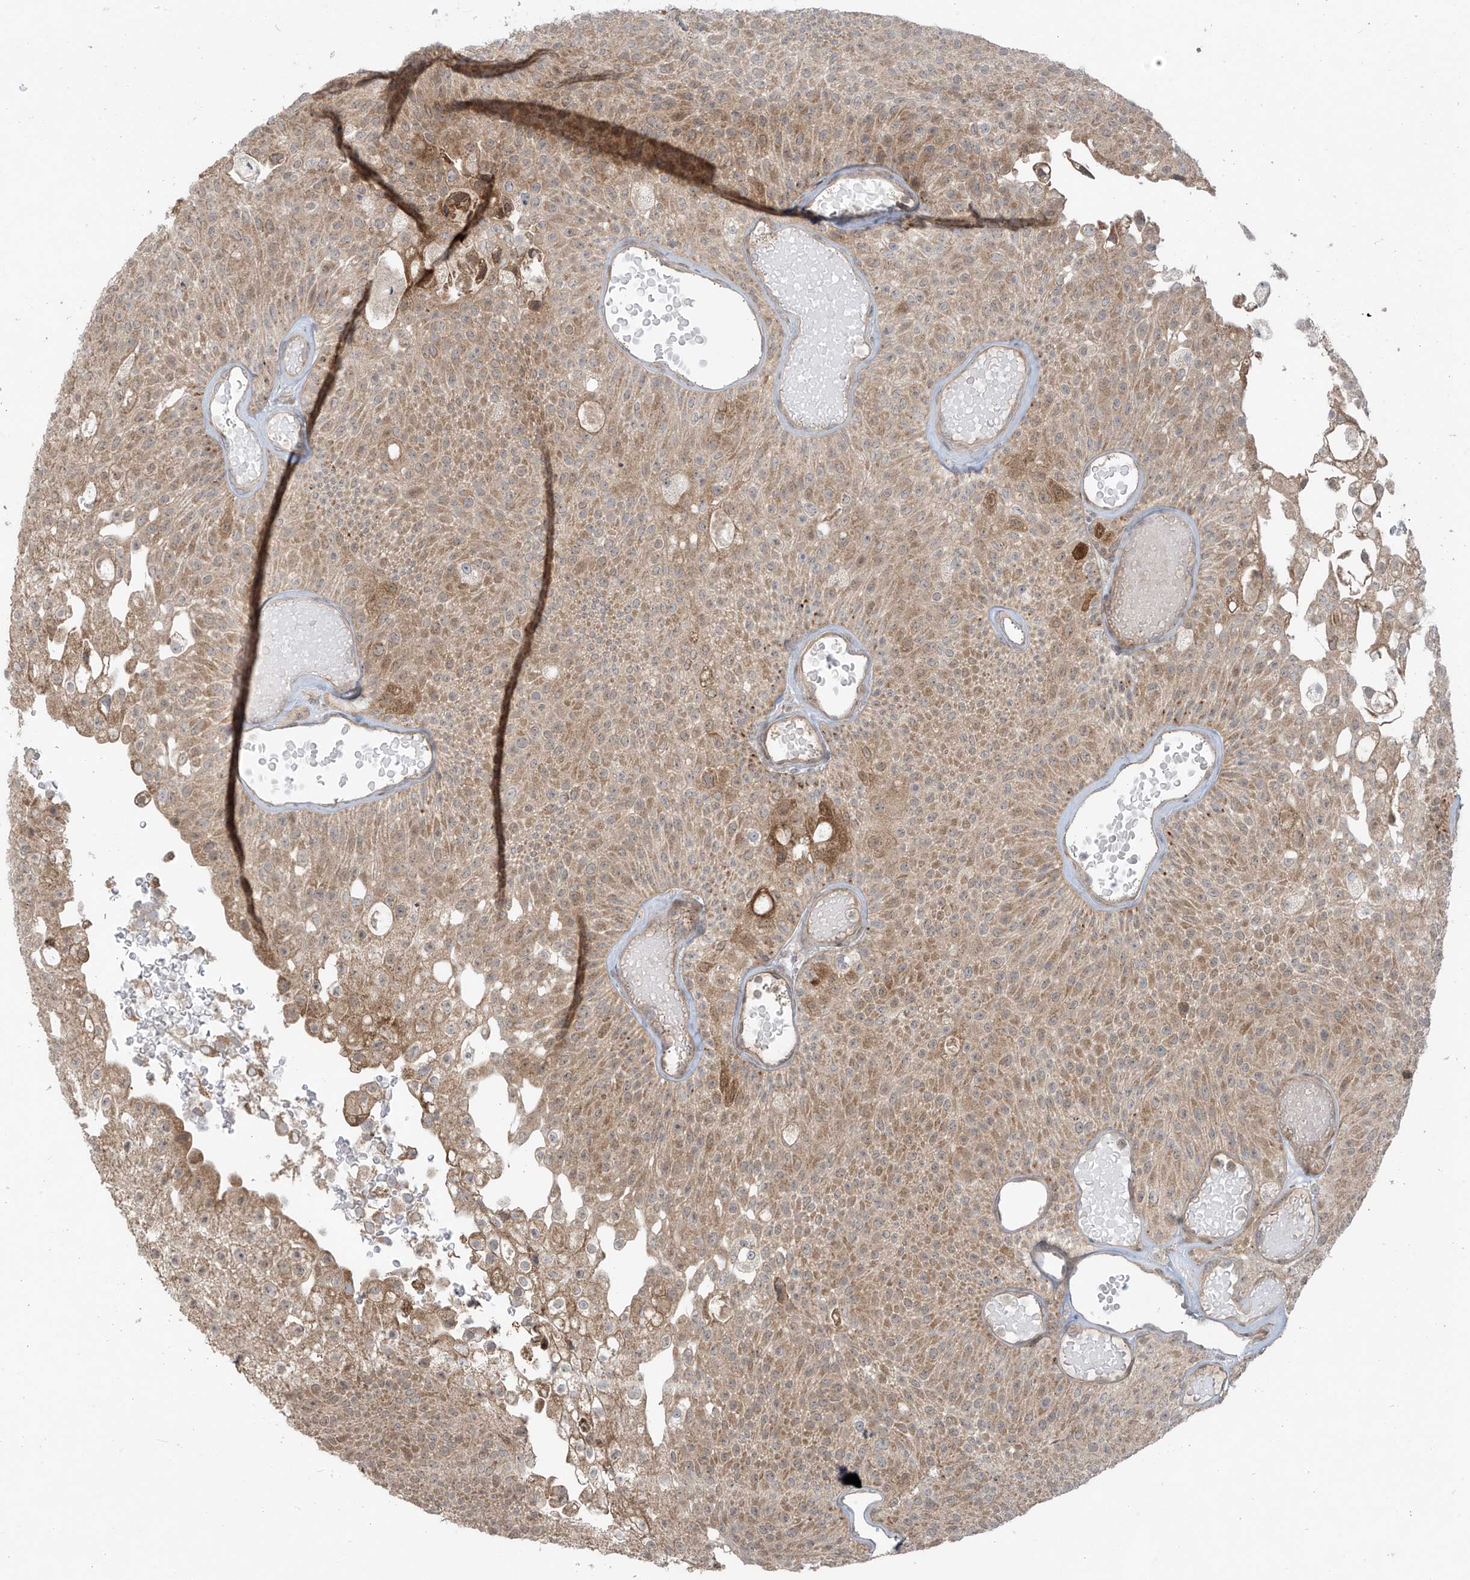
{"staining": {"intensity": "moderate", "quantity": ">75%", "location": "cytoplasmic/membranous"}, "tissue": "urothelial cancer", "cell_type": "Tumor cells", "image_type": "cancer", "snomed": [{"axis": "morphology", "description": "Urothelial carcinoma, Low grade"}, {"axis": "topography", "description": "Urinary bladder"}], "caption": "Immunohistochemistry micrograph of human urothelial carcinoma (low-grade) stained for a protein (brown), which demonstrates medium levels of moderate cytoplasmic/membranous positivity in approximately >75% of tumor cells.", "gene": "KATNIP", "patient": {"sex": "male", "age": 78}}